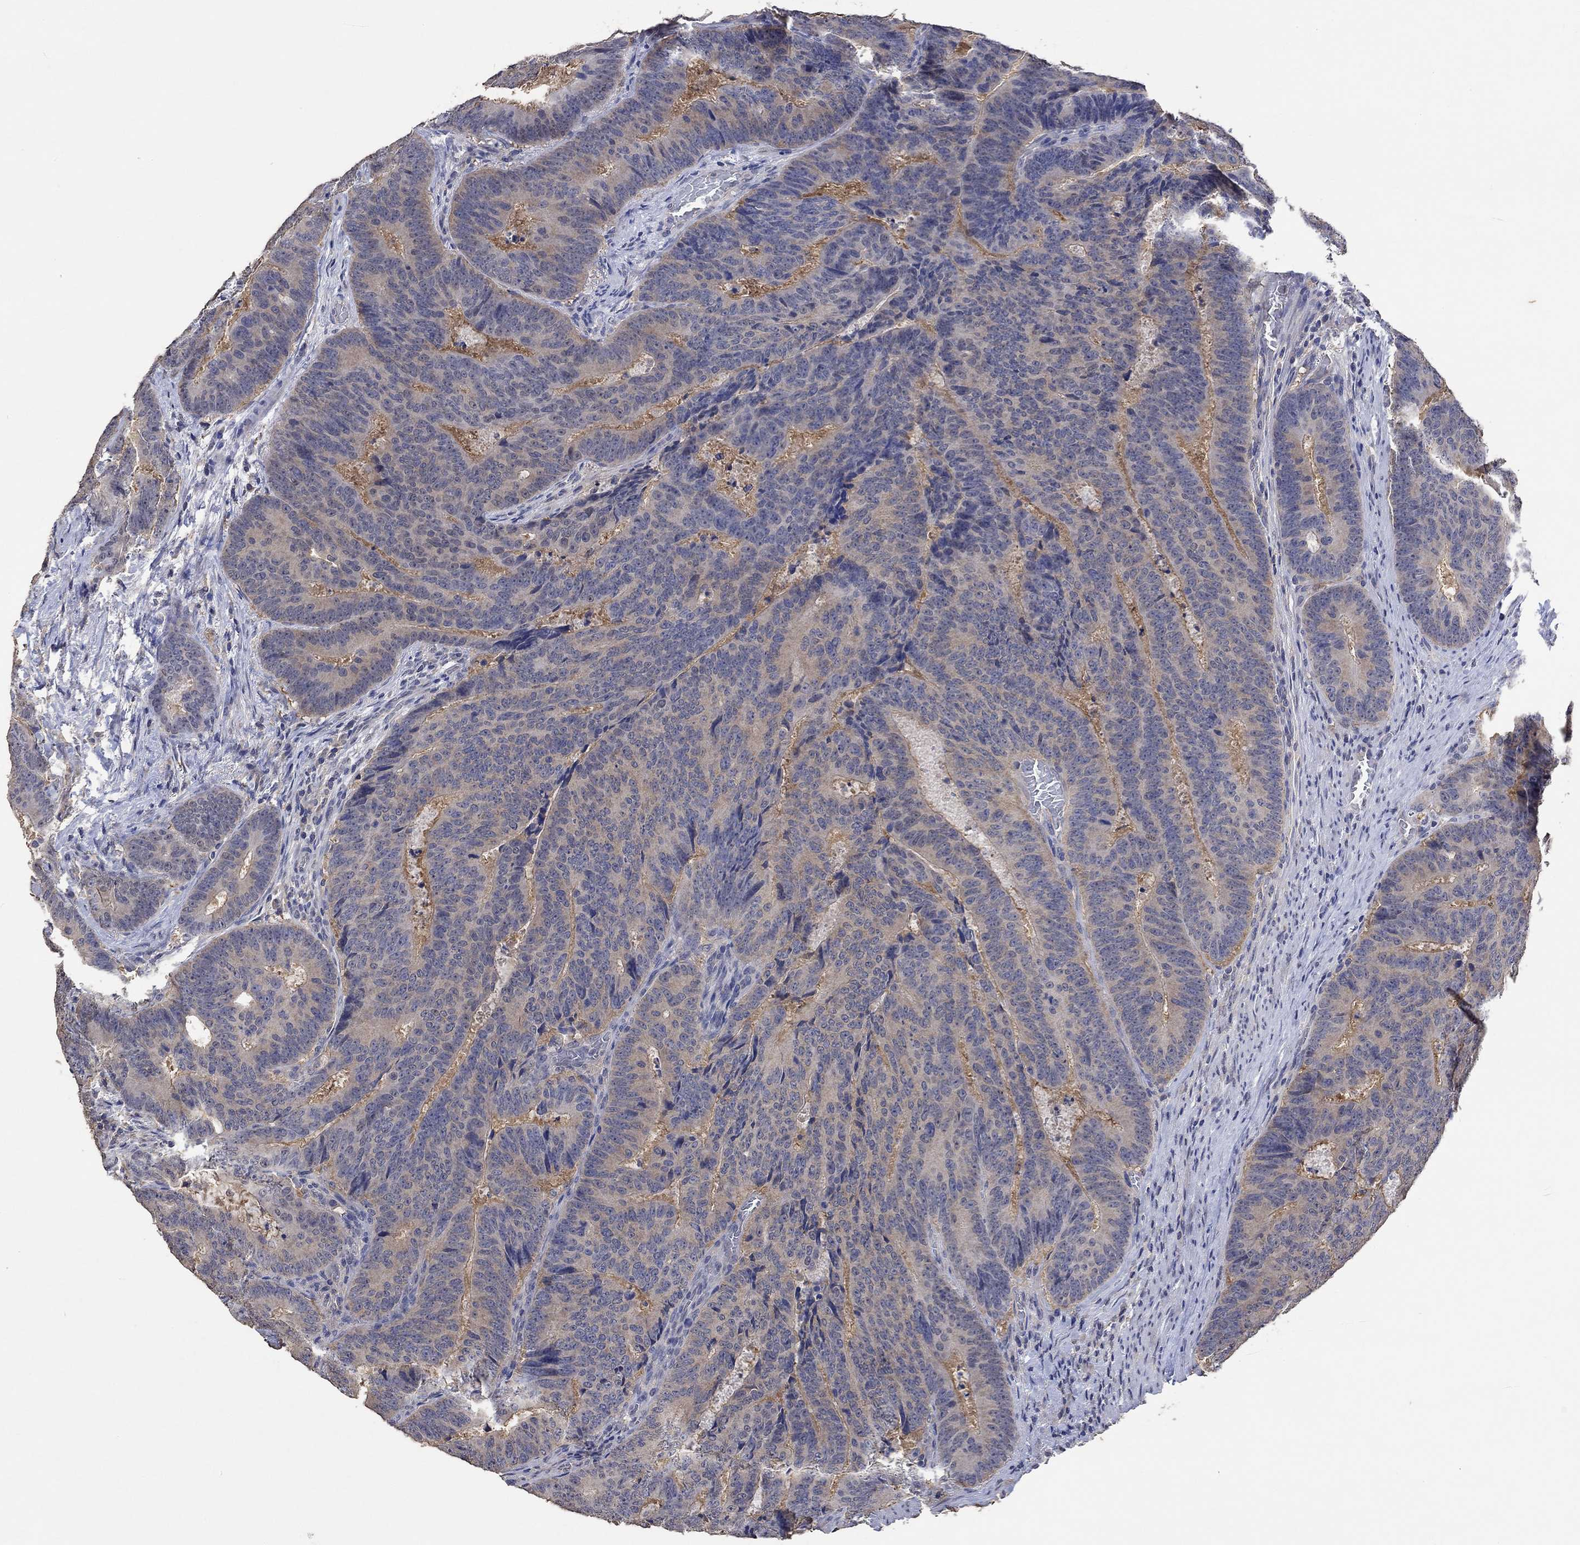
{"staining": {"intensity": "negative", "quantity": "none", "location": "none"}, "tissue": "colorectal cancer", "cell_type": "Tumor cells", "image_type": "cancer", "snomed": [{"axis": "morphology", "description": "Adenocarcinoma, NOS"}, {"axis": "topography", "description": "Colon"}], "caption": "Tumor cells are negative for brown protein staining in colorectal adenocarcinoma. Nuclei are stained in blue.", "gene": "PTPN20", "patient": {"sex": "female", "age": 82}}